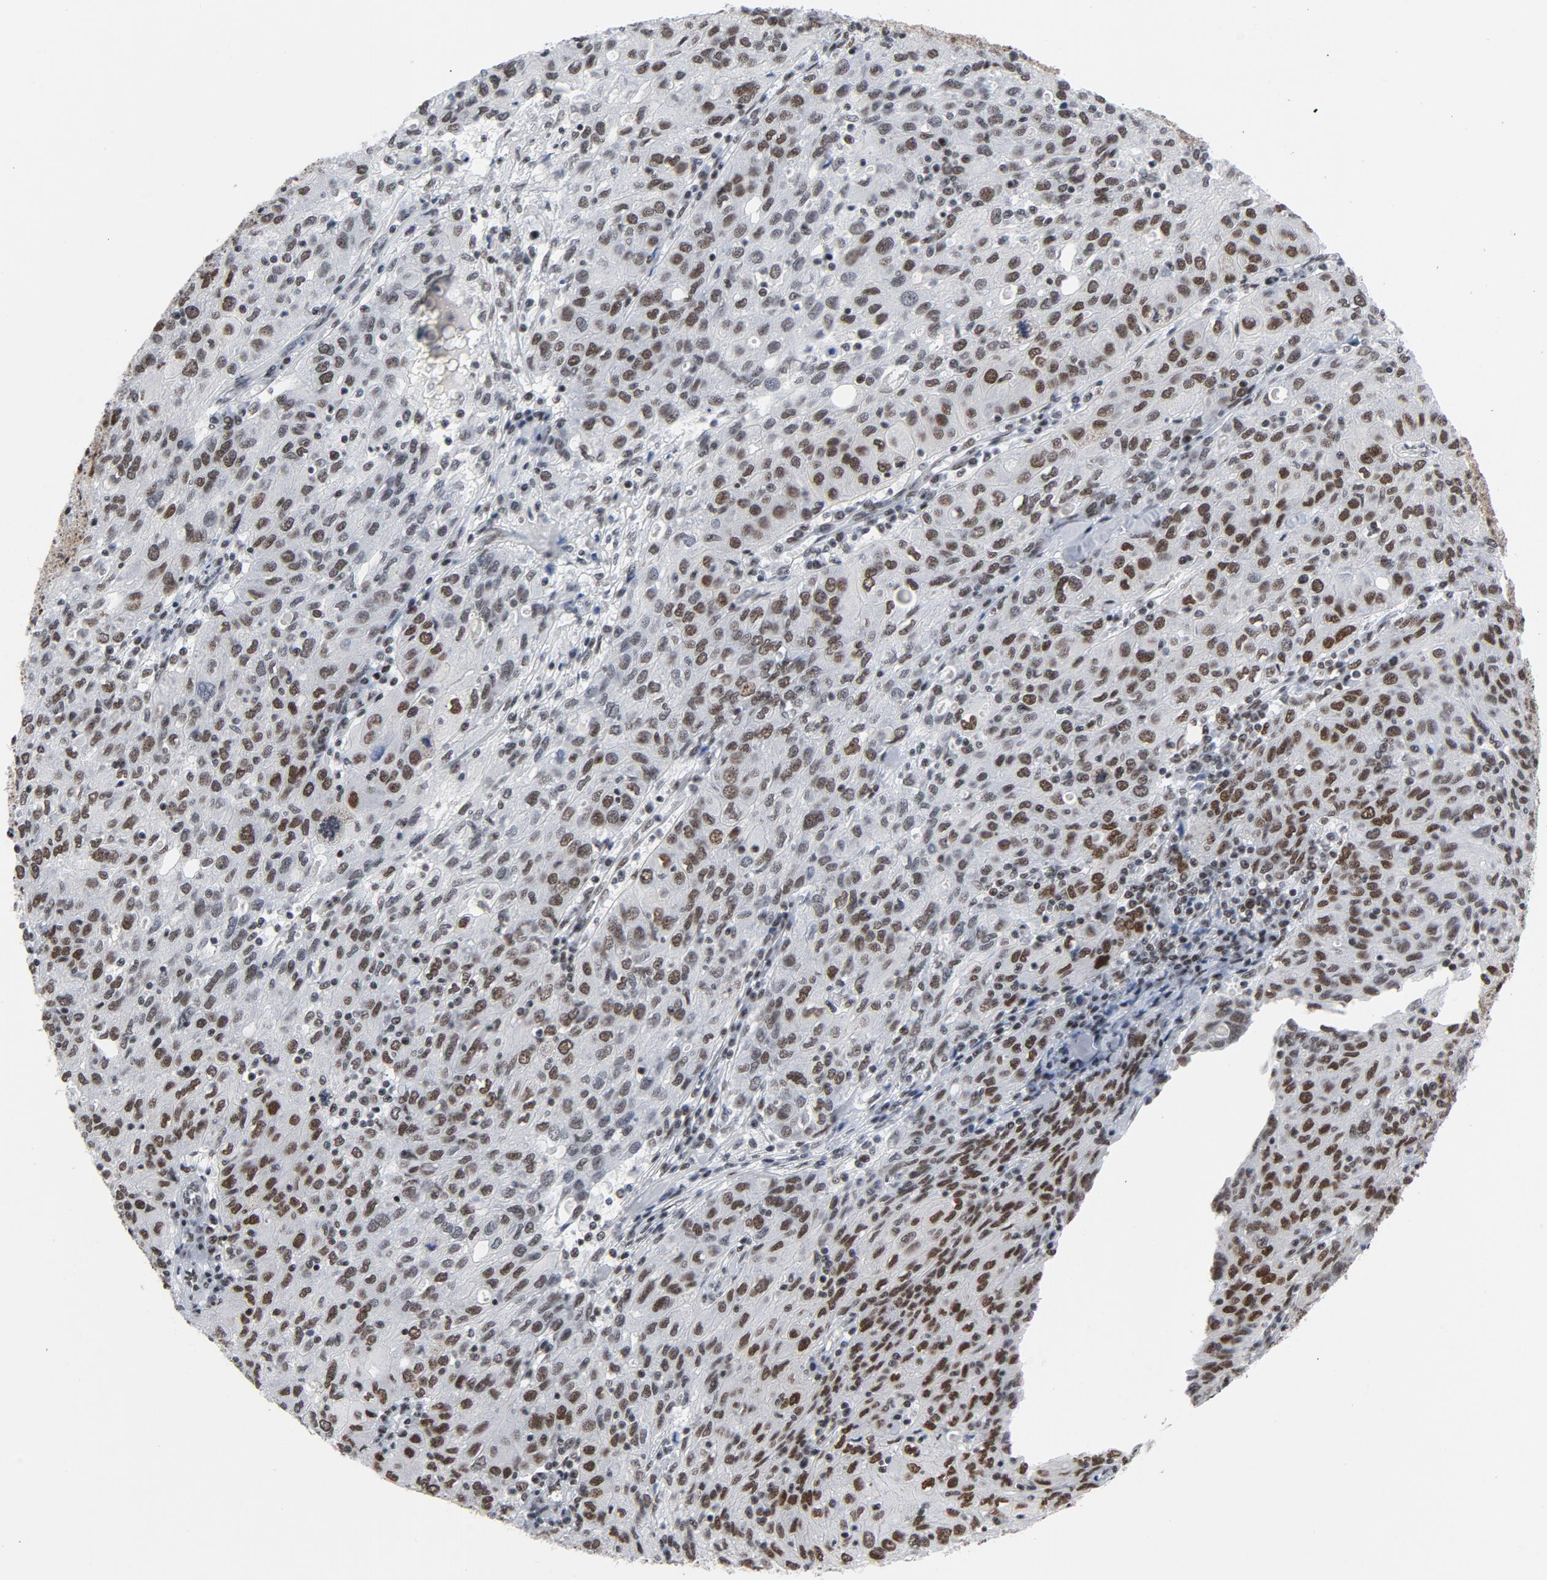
{"staining": {"intensity": "moderate", "quantity": ">75%", "location": "nuclear"}, "tissue": "ovarian cancer", "cell_type": "Tumor cells", "image_type": "cancer", "snomed": [{"axis": "morphology", "description": "Carcinoma, endometroid"}, {"axis": "topography", "description": "Ovary"}], "caption": "About >75% of tumor cells in ovarian endometroid carcinoma exhibit moderate nuclear protein expression as visualized by brown immunohistochemical staining.", "gene": "CSTF2", "patient": {"sex": "female", "age": 50}}